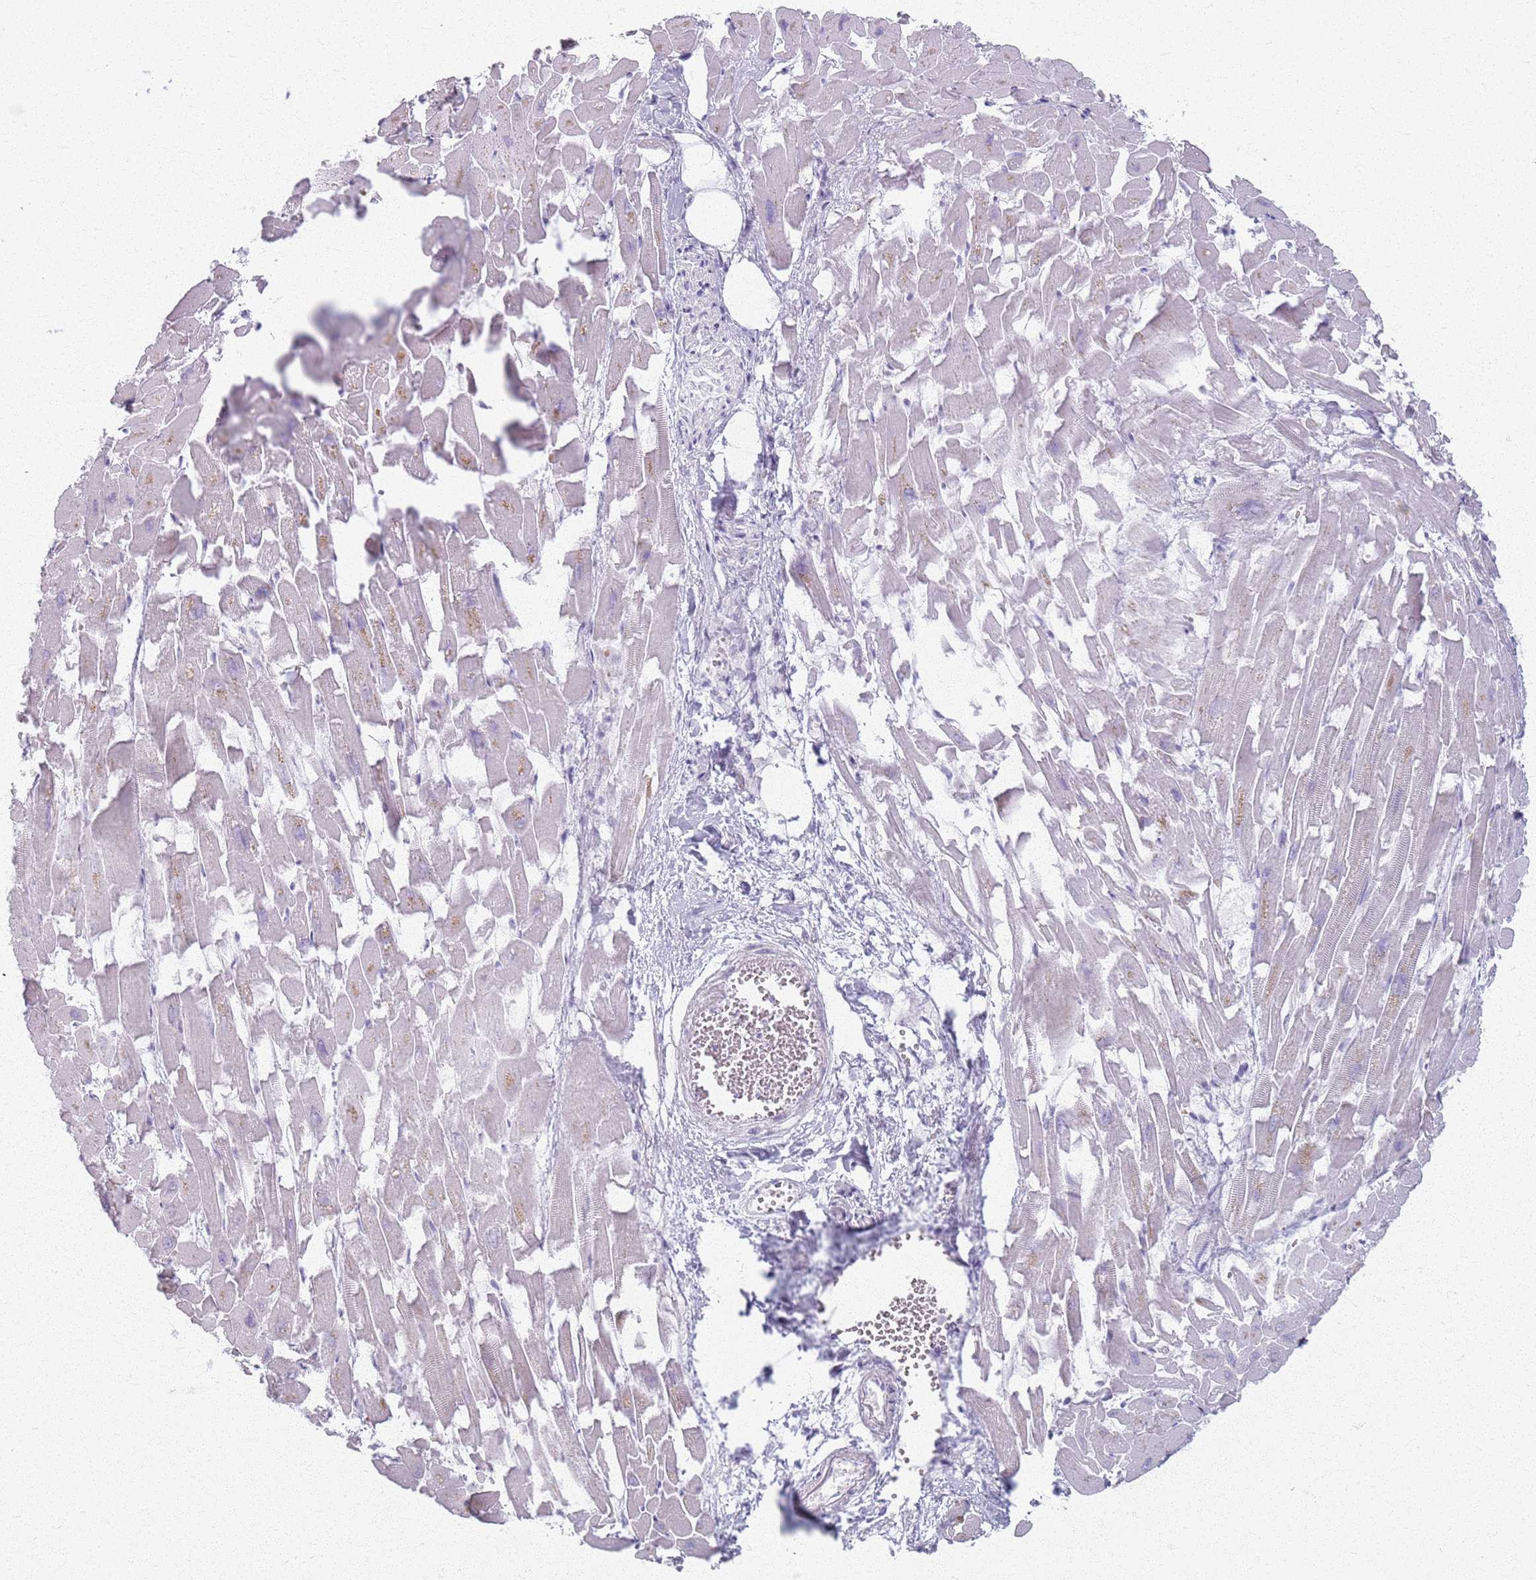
{"staining": {"intensity": "weak", "quantity": "<25%", "location": "cytoplasmic/membranous"}, "tissue": "heart muscle", "cell_type": "Cardiomyocytes", "image_type": "normal", "snomed": [{"axis": "morphology", "description": "Normal tissue, NOS"}, {"axis": "topography", "description": "Heart"}], "caption": "The image demonstrates no staining of cardiomyocytes in benign heart muscle.", "gene": "CRIPT", "patient": {"sex": "female", "age": 64}}